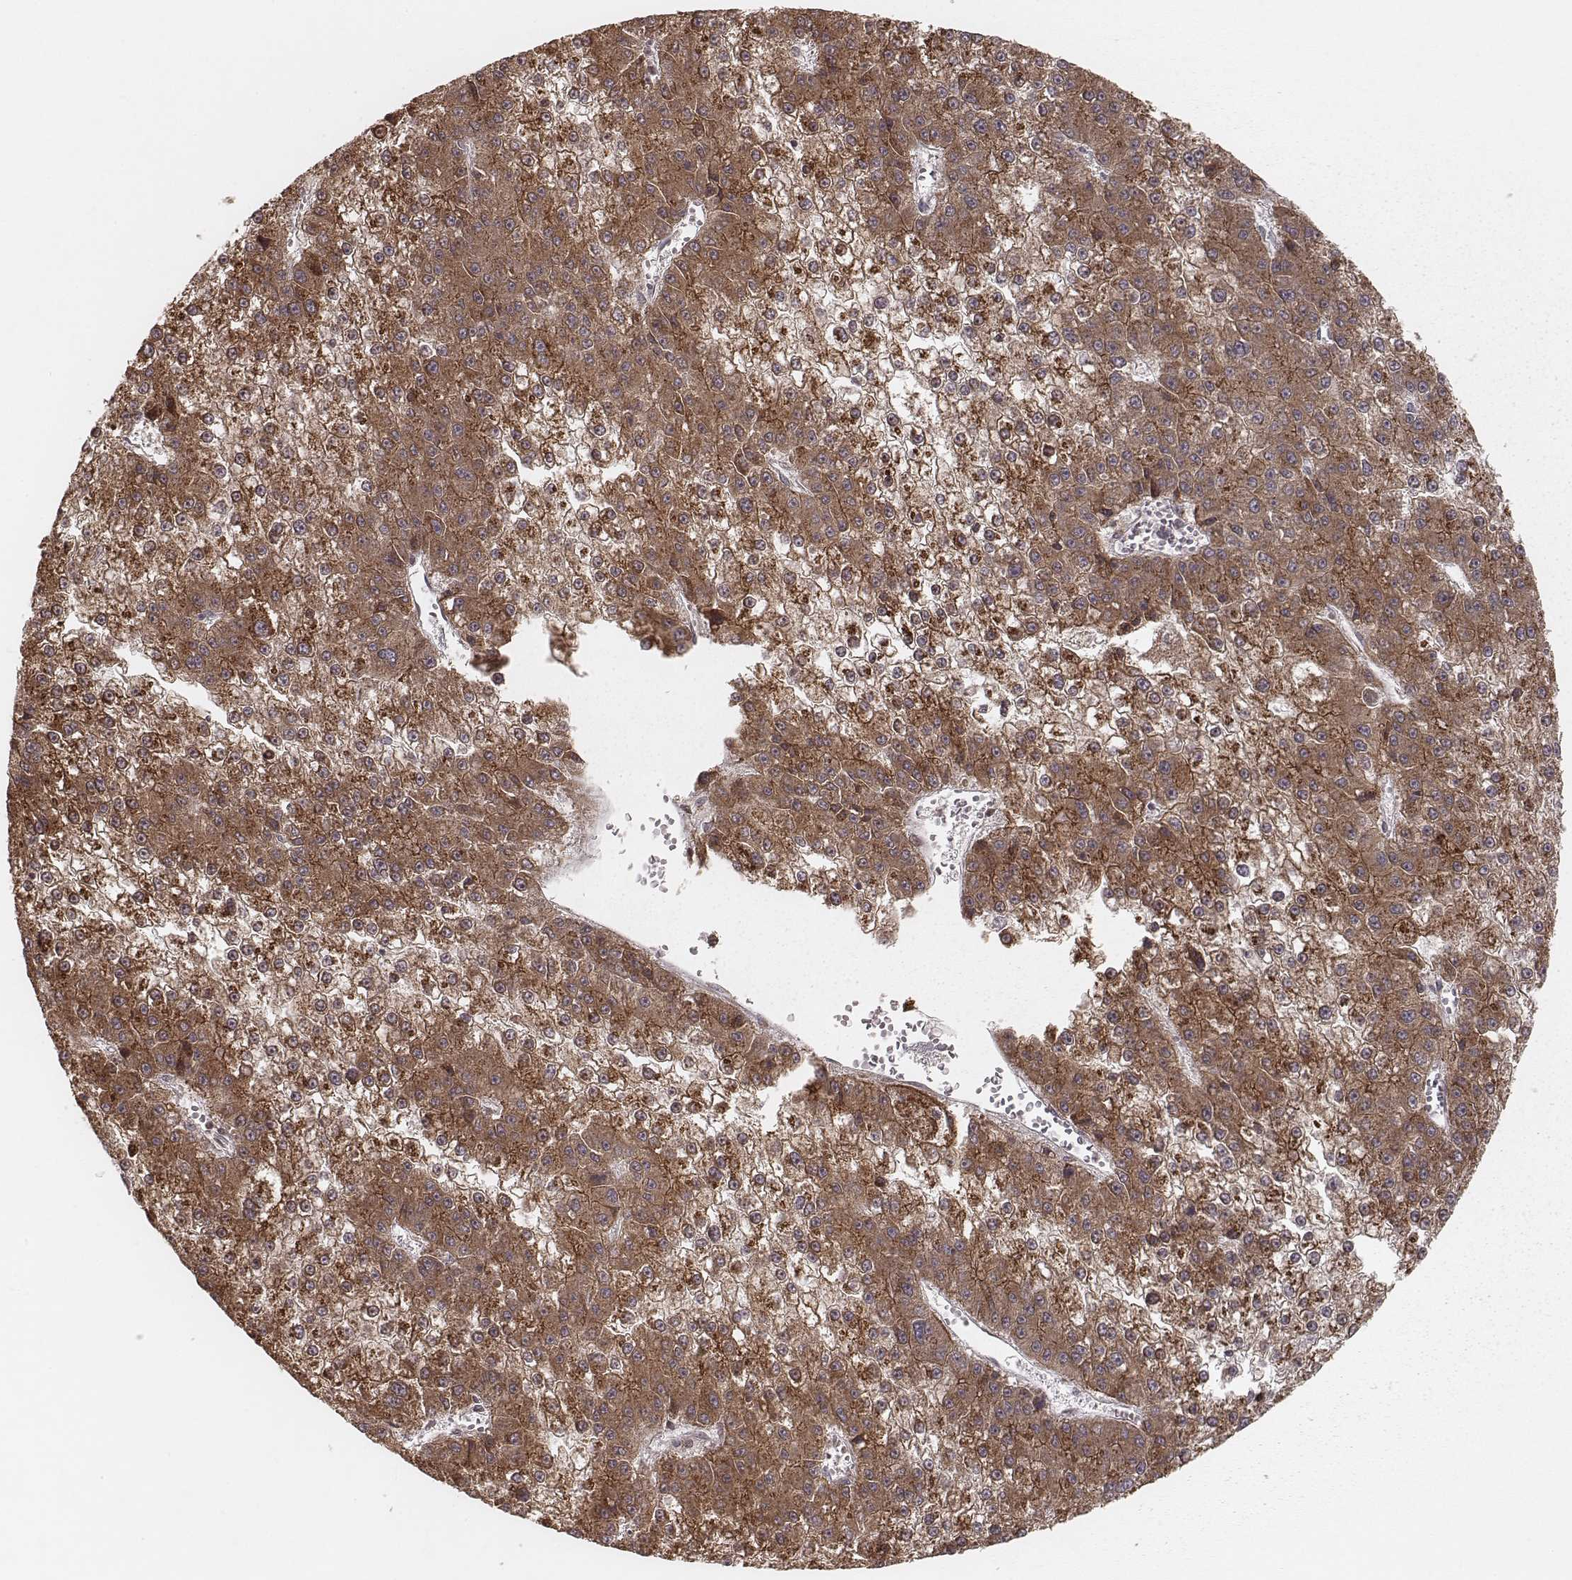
{"staining": {"intensity": "moderate", "quantity": ">75%", "location": "cytoplasmic/membranous"}, "tissue": "liver cancer", "cell_type": "Tumor cells", "image_type": "cancer", "snomed": [{"axis": "morphology", "description": "Carcinoma, Hepatocellular, NOS"}, {"axis": "topography", "description": "Liver"}], "caption": "The histopathology image shows staining of liver hepatocellular carcinoma, revealing moderate cytoplasmic/membranous protein expression (brown color) within tumor cells. Nuclei are stained in blue.", "gene": "MYO19", "patient": {"sex": "female", "age": 73}}